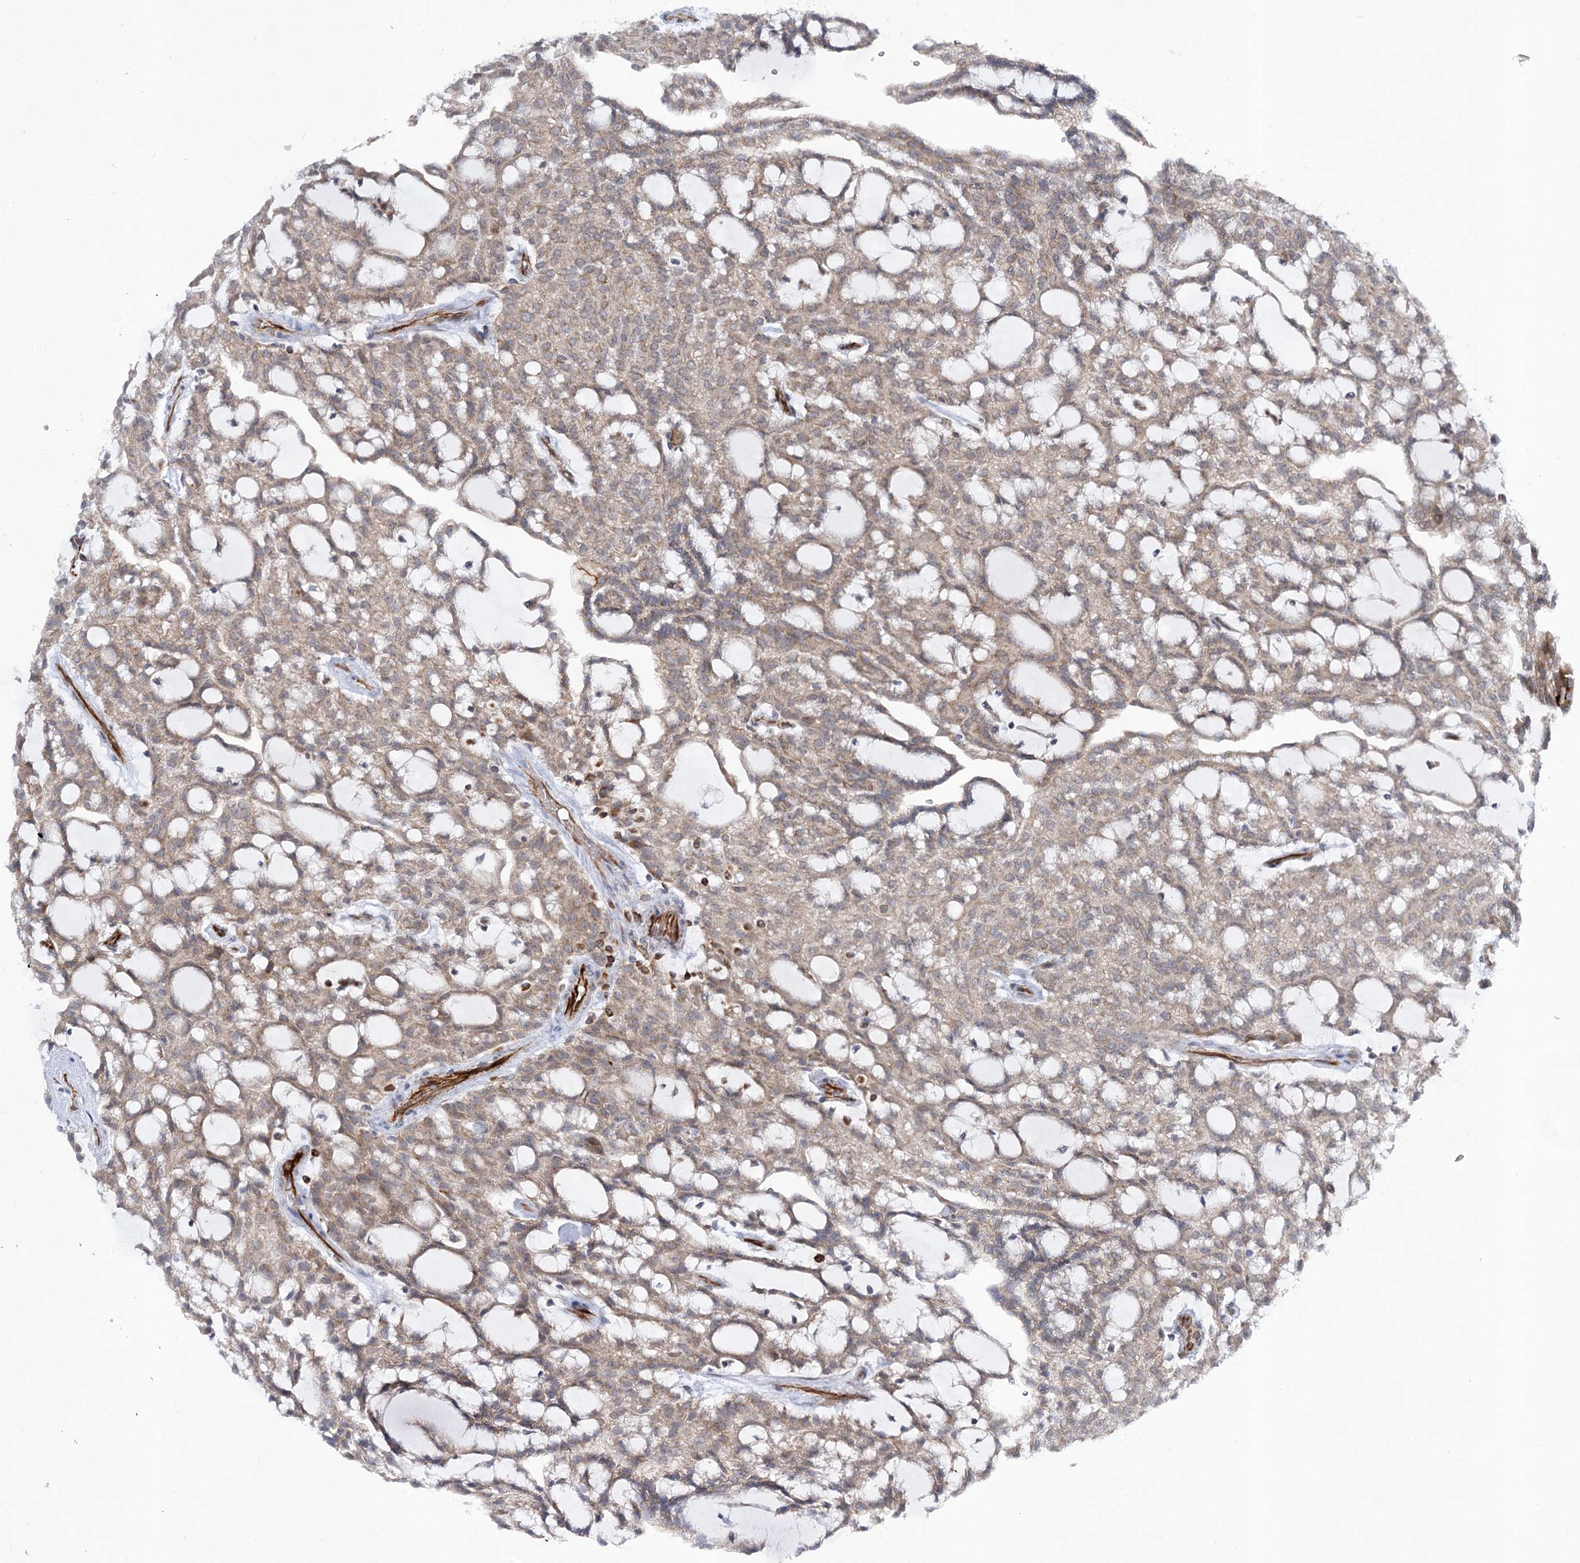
{"staining": {"intensity": "weak", "quantity": "25%-75%", "location": "cytoplasmic/membranous"}, "tissue": "renal cancer", "cell_type": "Tumor cells", "image_type": "cancer", "snomed": [{"axis": "morphology", "description": "Adenocarcinoma, NOS"}, {"axis": "topography", "description": "Kidney"}], "caption": "This is a micrograph of immunohistochemistry staining of renal cancer, which shows weak staining in the cytoplasmic/membranous of tumor cells.", "gene": "DPEP2", "patient": {"sex": "male", "age": 63}}